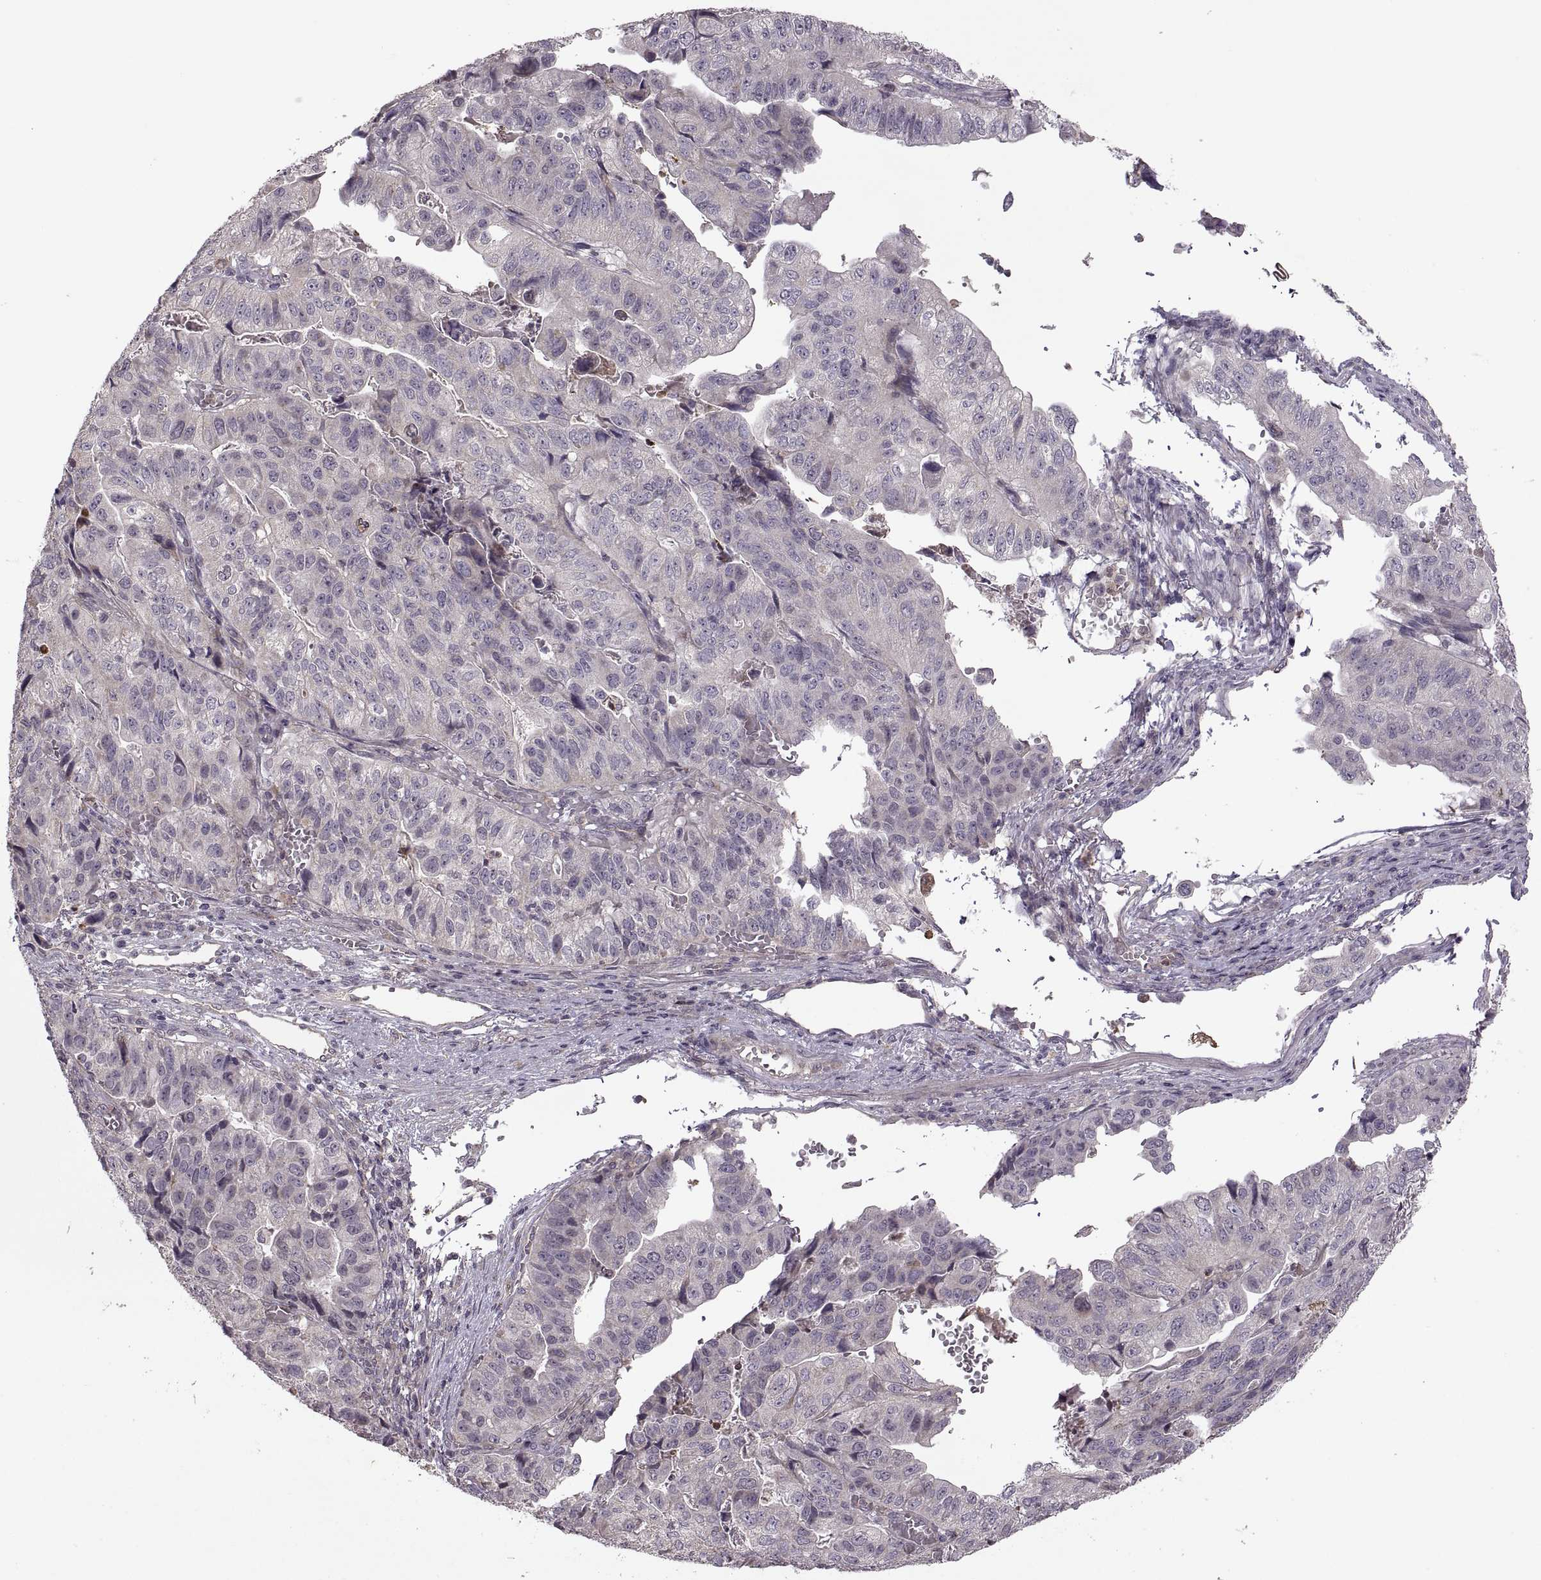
{"staining": {"intensity": "negative", "quantity": "none", "location": "none"}, "tissue": "stomach cancer", "cell_type": "Tumor cells", "image_type": "cancer", "snomed": [{"axis": "morphology", "description": "Adenocarcinoma, NOS"}, {"axis": "topography", "description": "Stomach, upper"}], "caption": "The histopathology image demonstrates no staining of tumor cells in stomach cancer (adenocarcinoma).", "gene": "PIERCE1", "patient": {"sex": "female", "age": 67}}